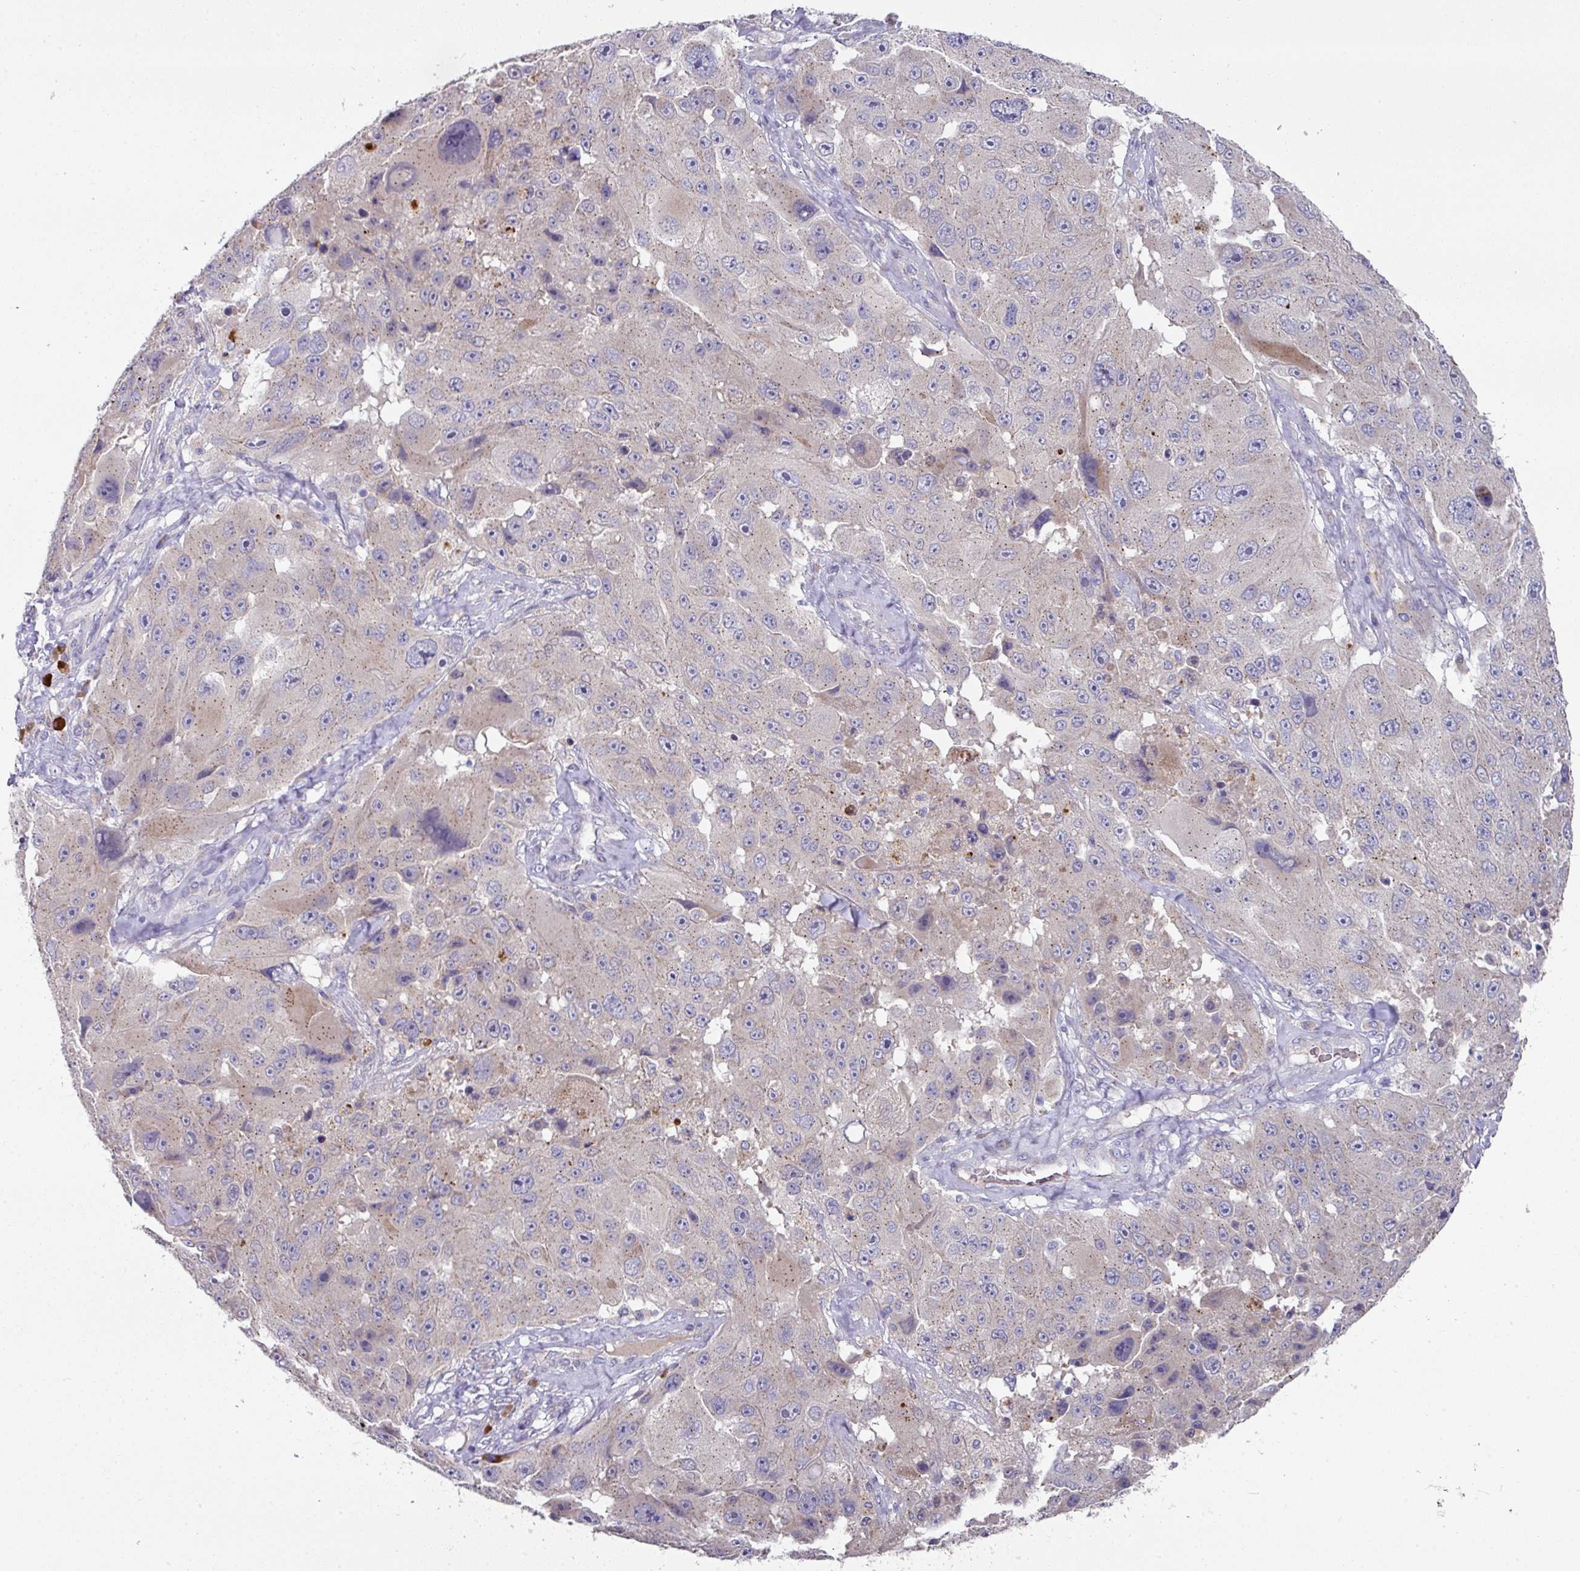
{"staining": {"intensity": "negative", "quantity": "none", "location": "none"}, "tissue": "melanoma", "cell_type": "Tumor cells", "image_type": "cancer", "snomed": [{"axis": "morphology", "description": "Malignant melanoma, Metastatic site"}, {"axis": "topography", "description": "Lymph node"}], "caption": "There is no significant positivity in tumor cells of melanoma.", "gene": "IL4R", "patient": {"sex": "male", "age": 62}}